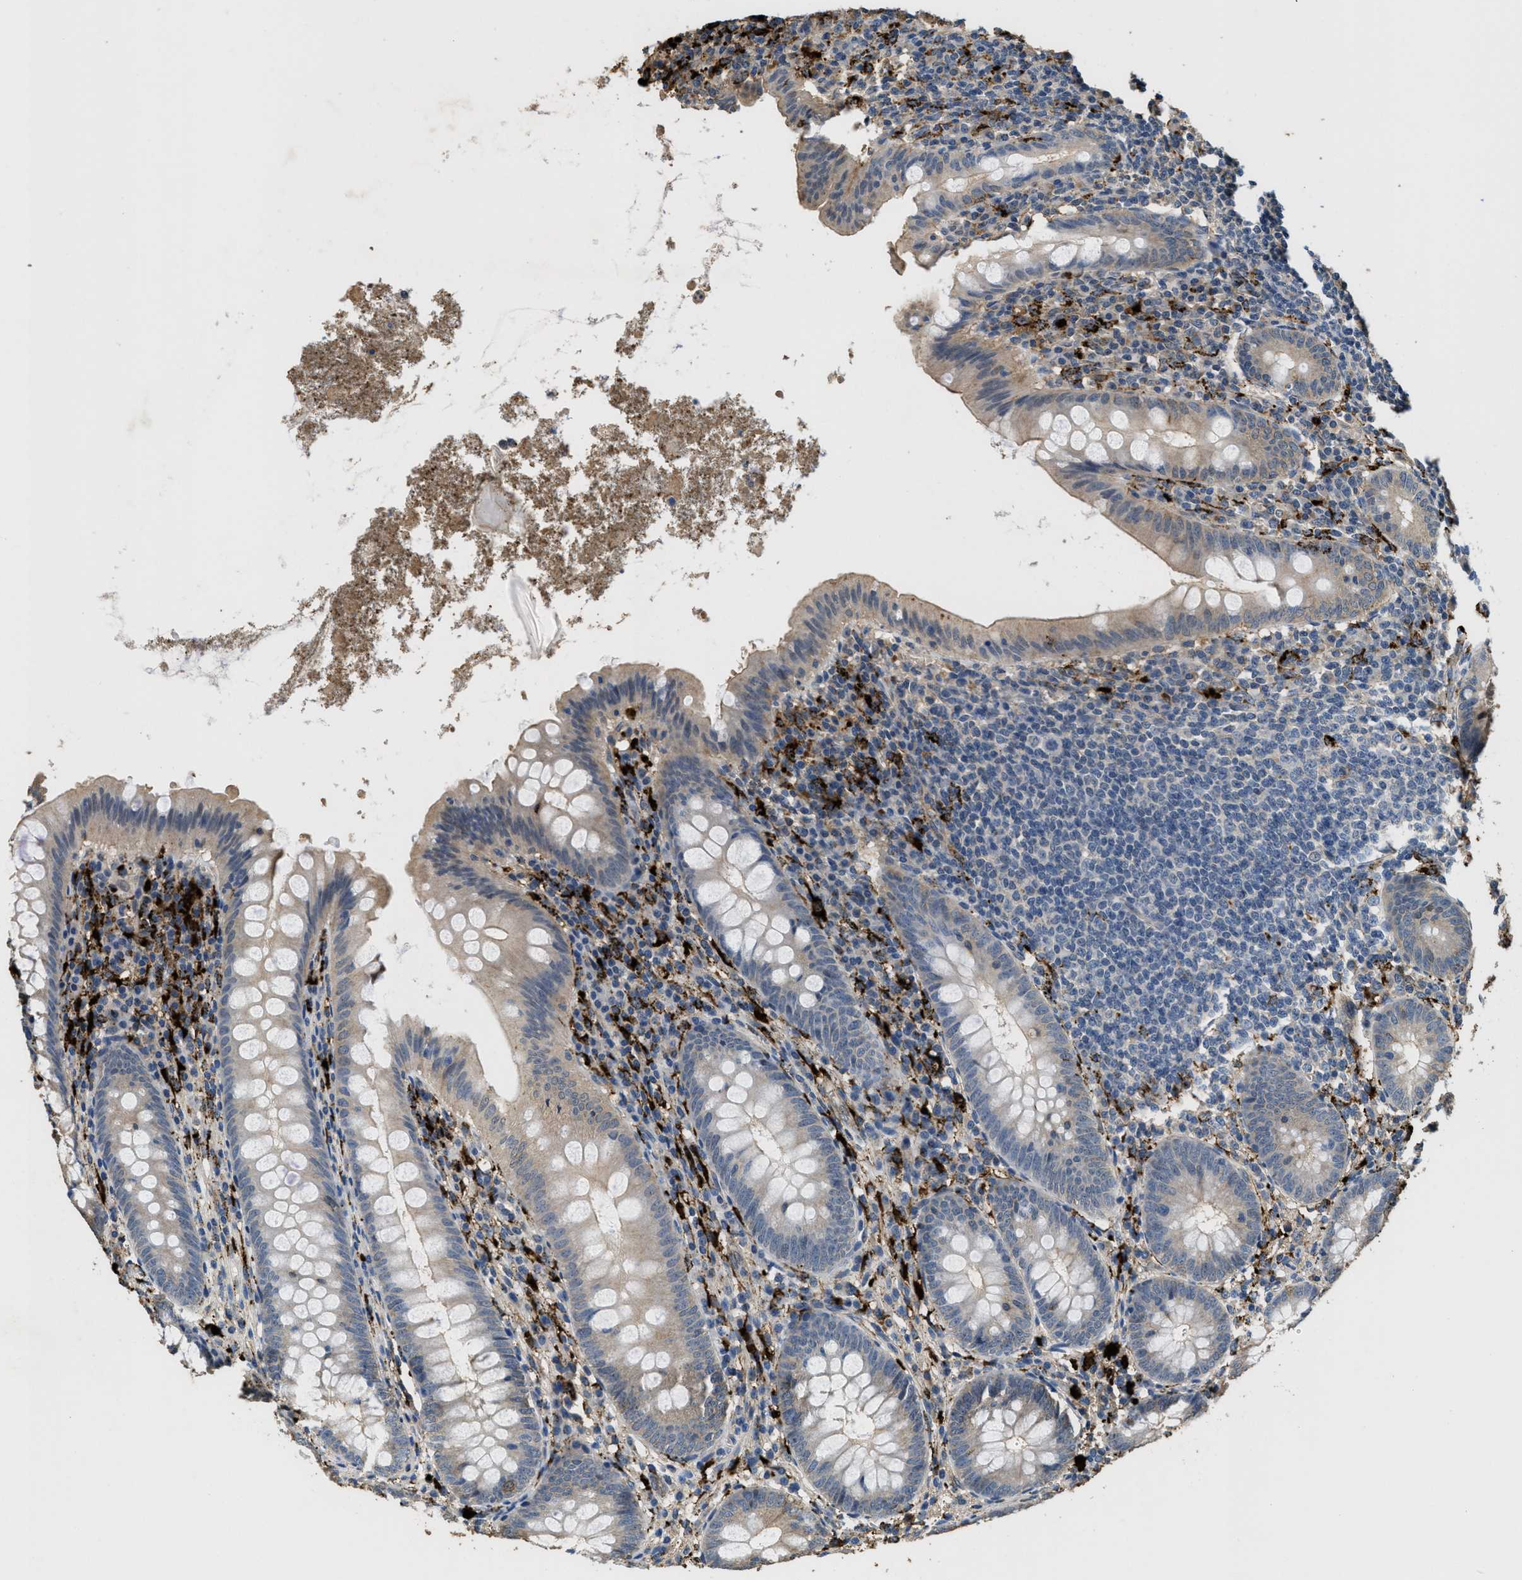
{"staining": {"intensity": "weak", "quantity": "25%-75%", "location": "cytoplasmic/membranous"}, "tissue": "appendix", "cell_type": "Glandular cells", "image_type": "normal", "snomed": [{"axis": "morphology", "description": "Normal tissue, NOS"}, {"axis": "topography", "description": "Appendix"}], "caption": "Unremarkable appendix exhibits weak cytoplasmic/membranous positivity in about 25%-75% of glandular cells.", "gene": "BMPR2", "patient": {"sex": "male", "age": 56}}